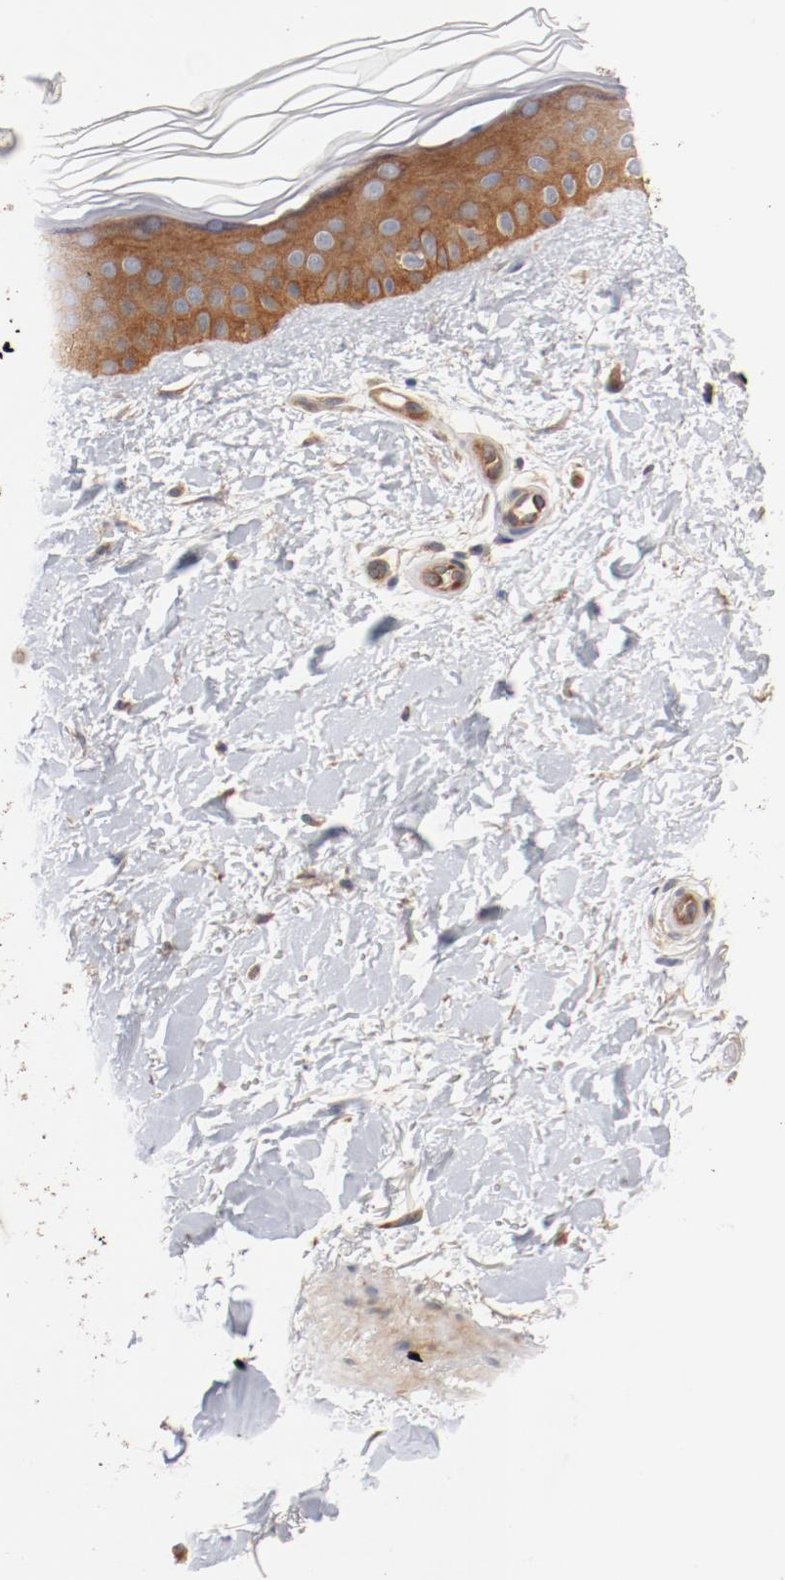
{"staining": {"intensity": "moderate", "quantity": ">75%", "location": "cytoplasmic/membranous"}, "tissue": "skin", "cell_type": "Fibroblasts", "image_type": "normal", "snomed": [{"axis": "morphology", "description": "Normal tissue, NOS"}, {"axis": "topography", "description": "Skin"}], "caption": "A histopathology image showing moderate cytoplasmic/membranous expression in about >75% of fibroblasts in unremarkable skin, as visualized by brown immunohistochemical staining.", "gene": "PITPNM2", "patient": {"sex": "female", "age": 19}}